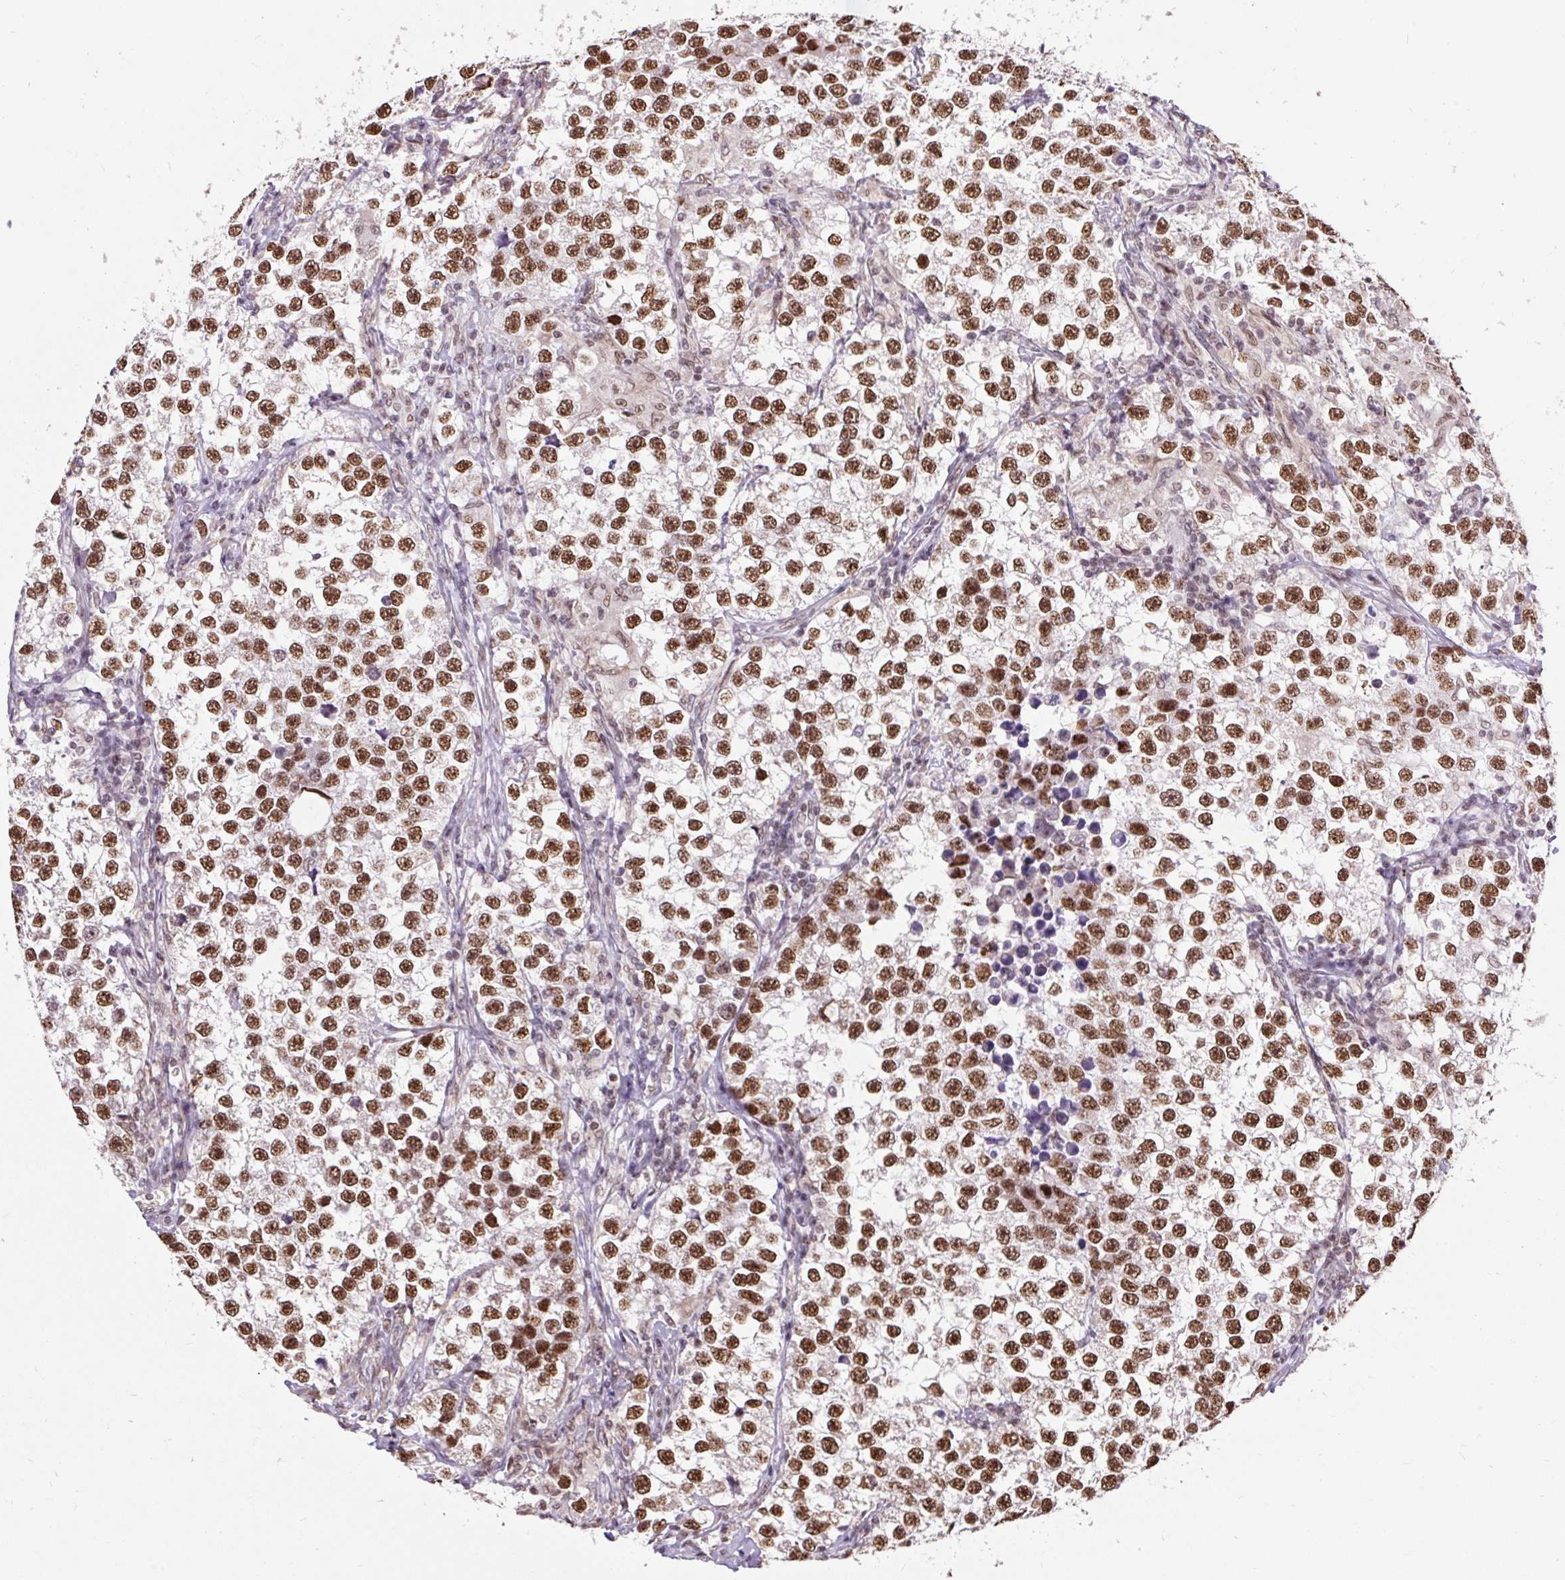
{"staining": {"intensity": "strong", "quantity": ">75%", "location": "nuclear"}, "tissue": "testis cancer", "cell_type": "Tumor cells", "image_type": "cancer", "snomed": [{"axis": "morphology", "description": "Seminoma, NOS"}, {"axis": "topography", "description": "Testis"}], "caption": "Protein expression analysis of testis cancer (seminoma) displays strong nuclear staining in approximately >75% of tumor cells.", "gene": "ZNF672", "patient": {"sex": "male", "age": 46}}